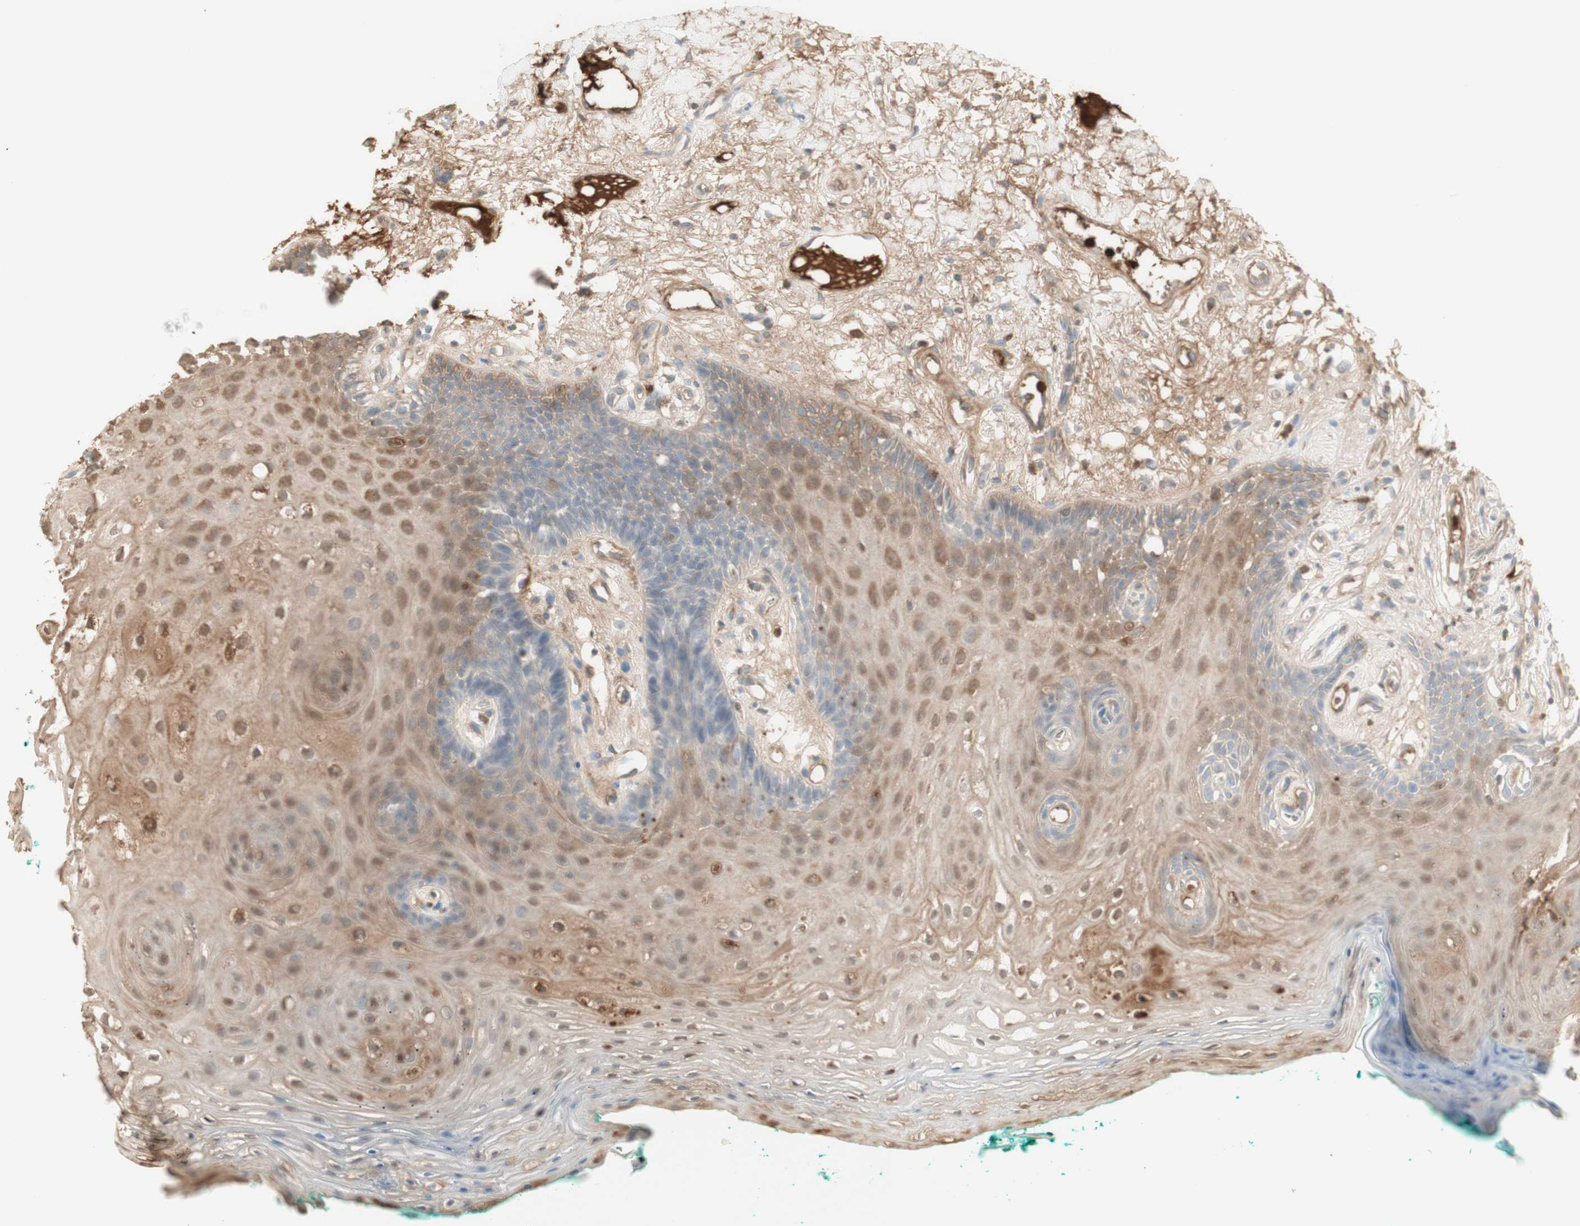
{"staining": {"intensity": "moderate", "quantity": "25%-75%", "location": "cytoplasmic/membranous,nuclear"}, "tissue": "oral mucosa", "cell_type": "Squamous epithelial cells", "image_type": "normal", "snomed": [{"axis": "morphology", "description": "Normal tissue, NOS"}, {"axis": "topography", "description": "Skeletal muscle"}, {"axis": "topography", "description": "Oral tissue"}, {"axis": "topography", "description": "Peripheral nerve tissue"}], "caption": "Protein analysis of normal oral mucosa demonstrates moderate cytoplasmic/membranous,nuclear expression in about 25%-75% of squamous epithelial cells.", "gene": "NID1", "patient": {"sex": "female", "age": 84}}